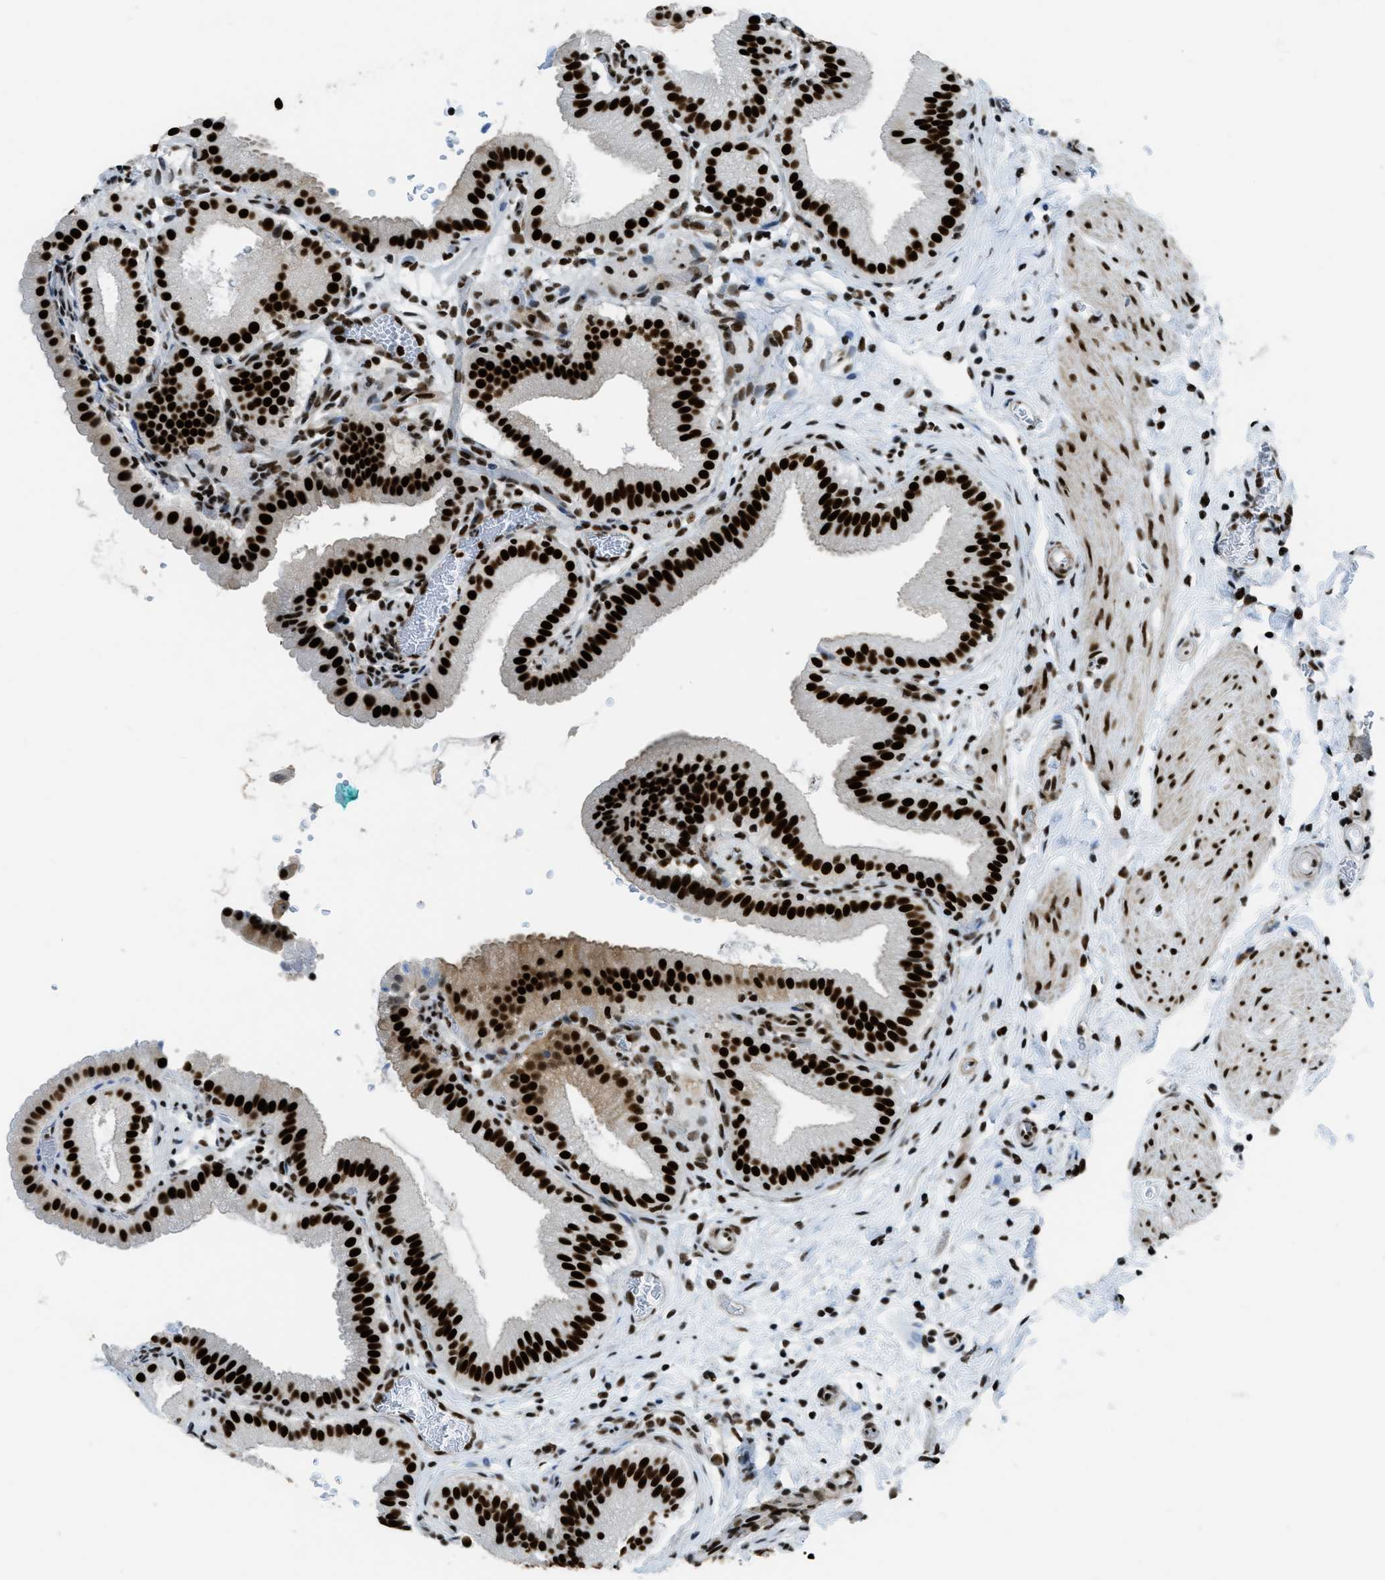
{"staining": {"intensity": "strong", "quantity": ">75%", "location": "nuclear"}, "tissue": "gallbladder", "cell_type": "Glandular cells", "image_type": "normal", "snomed": [{"axis": "morphology", "description": "Normal tissue, NOS"}, {"axis": "topography", "description": "Gallbladder"}], "caption": "Human gallbladder stained with a protein marker reveals strong staining in glandular cells.", "gene": "ZNF207", "patient": {"sex": "male", "age": 54}}